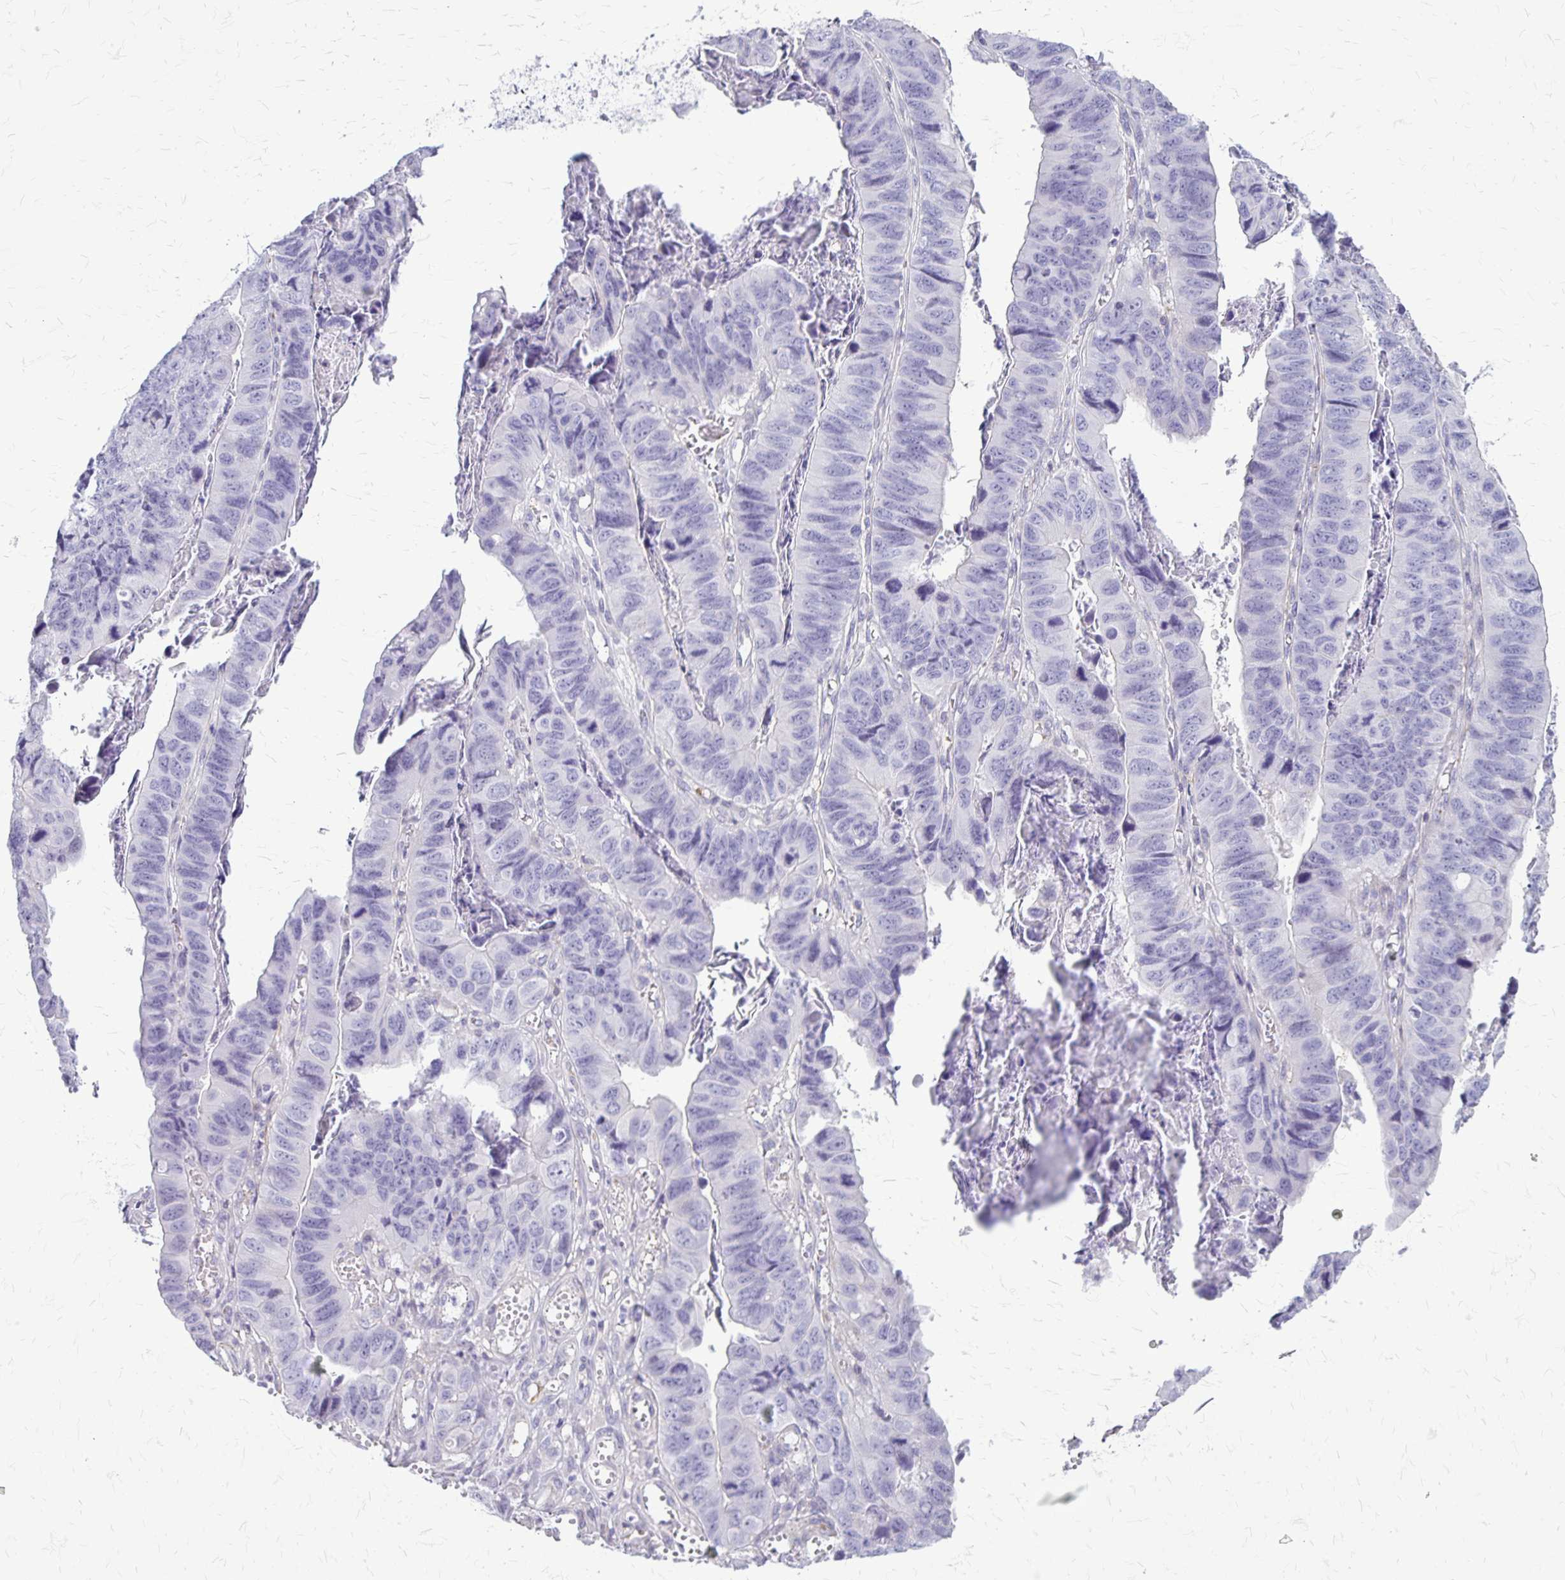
{"staining": {"intensity": "negative", "quantity": "none", "location": "none"}, "tissue": "stomach cancer", "cell_type": "Tumor cells", "image_type": "cancer", "snomed": [{"axis": "morphology", "description": "Adenocarcinoma, NOS"}, {"axis": "topography", "description": "Stomach, lower"}], "caption": "There is no significant expression in tumor cells of stomach adenocarcinoma.", "gene": "GP9", "patient": {"sex": "male", "age": 77}}